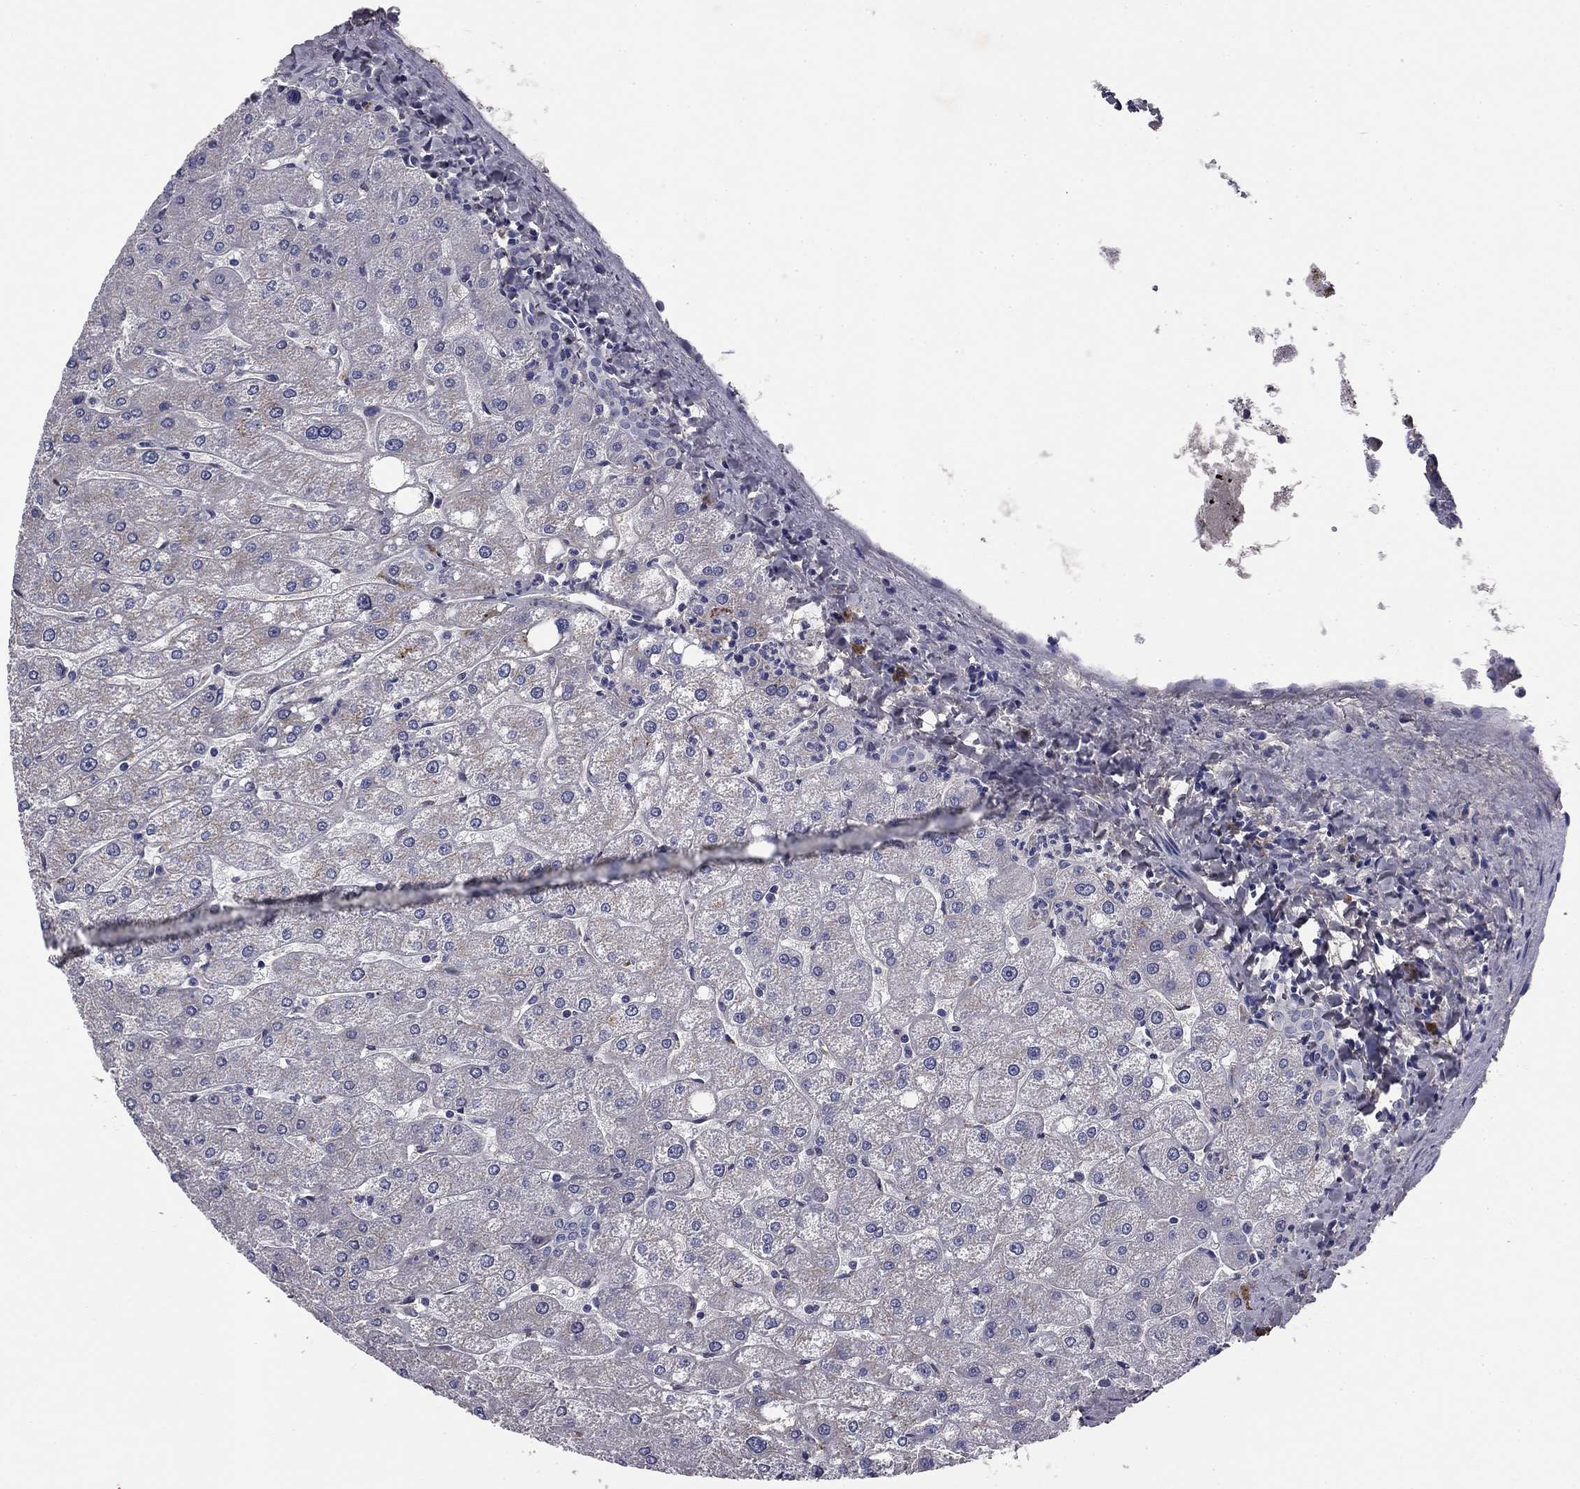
{"staining": {"intensity": "negative", "quantity": "none", "location": "none"}, "tissue": "liver", "cell_type": "Cholangiocytes", "image_type": "normal", "snomed": [{"axis": "morphology", "description": "Normal tissue, NOS"}, {"axis": "topography", "description": "Liver"}], "caption": "Immunohistochemical staining of unremarkable liver displays no significant staining in cholangiocytes.", "gene": "COL2A1", "patient": {"sex": "male", "age": 67}}